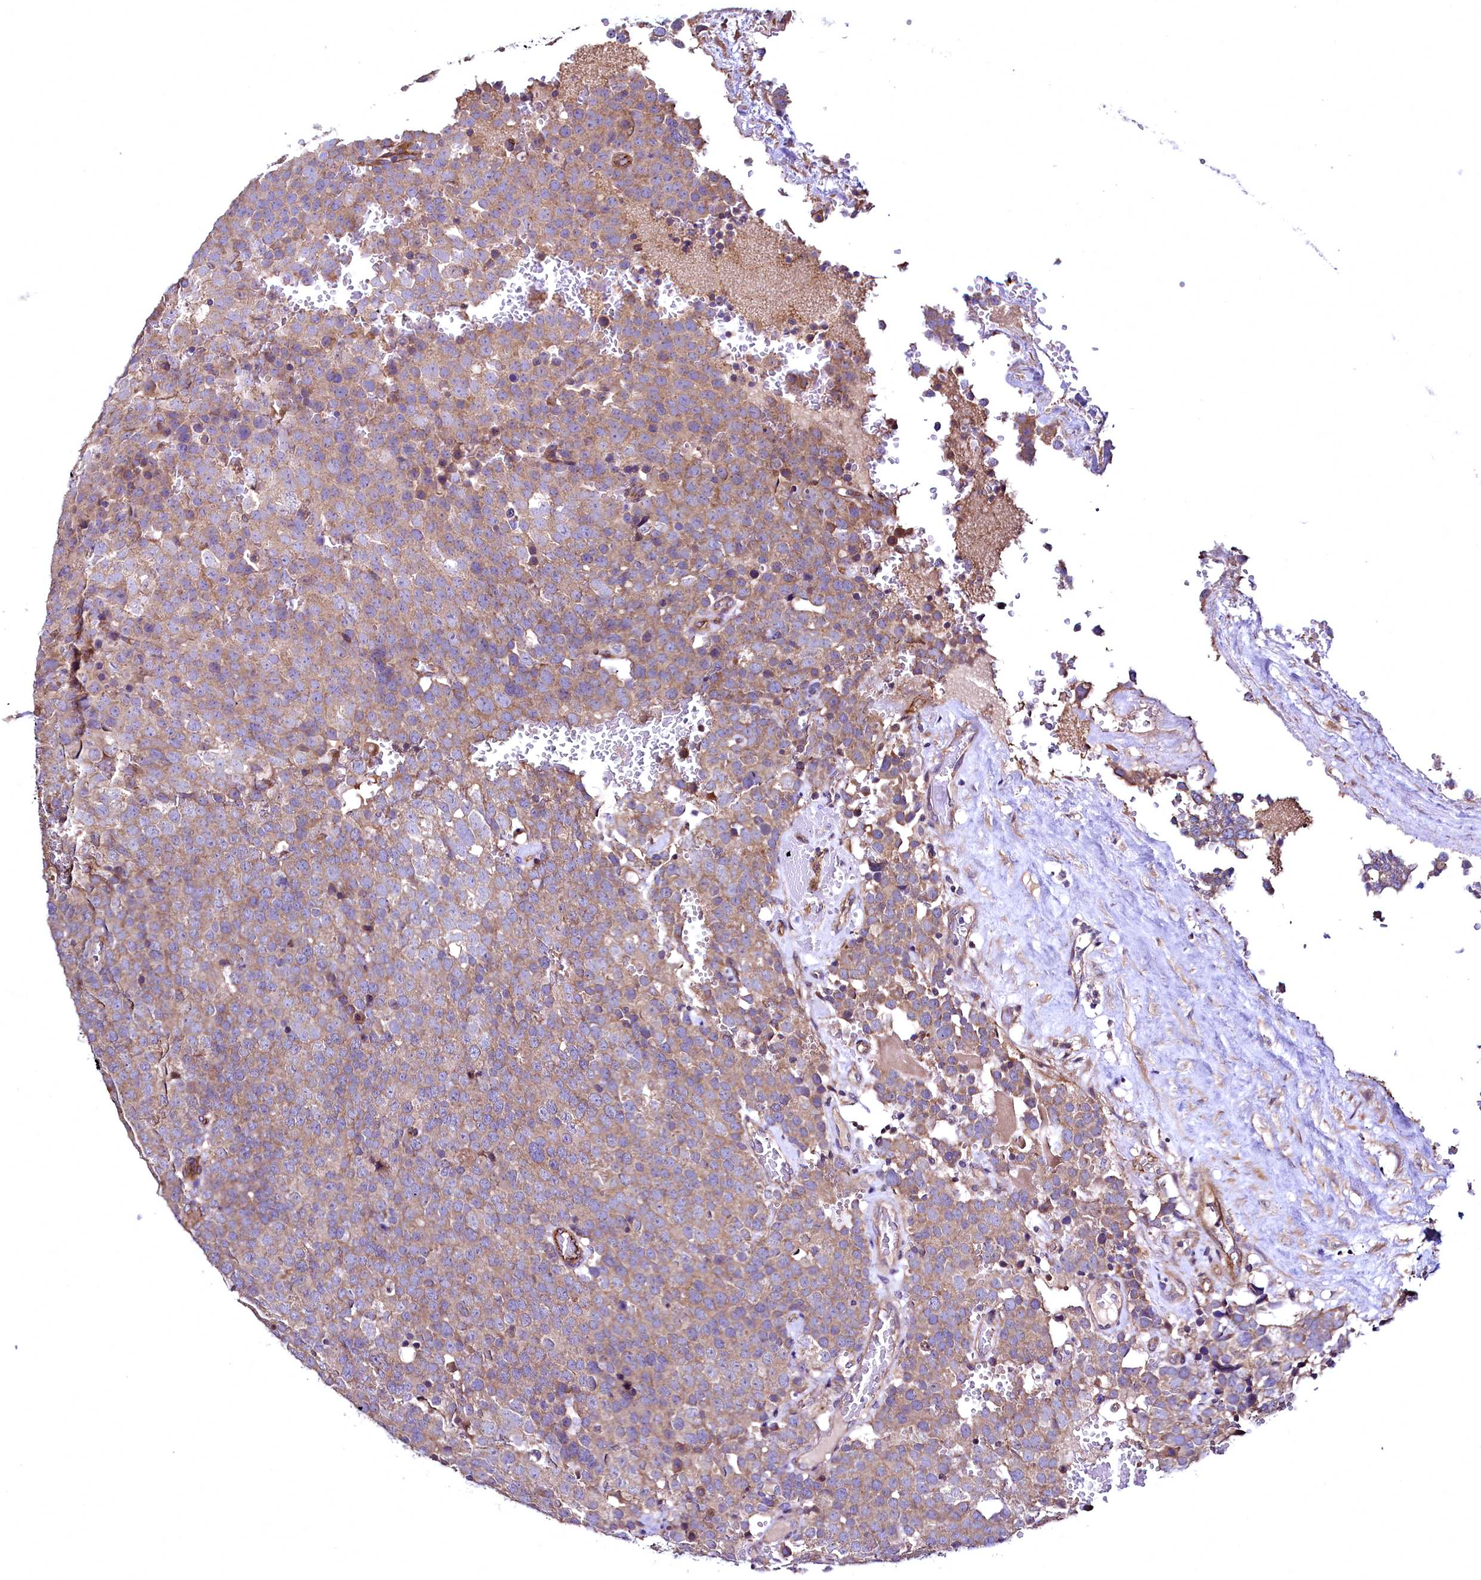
{"staining": {"intensity": "moderate", "quantity": ">75%", "location": "cytoplasmic/membranous"}, "tissue": "testis cancer", "cell_type": "Tumor cells", "image_type": "cancer", "snomed": [{"axis": "morphology", "description": "Seminoma, NOS"}, {"axis": "topography", "description": "Testis"}], "caption": "This is an image of immunohistochemistry staining of testis seminoma, which shows moderate expression in the cytoplasmic/membranous of tumor cells.", "gene": "TBCEL", "patient": {"sex": "male", "age": 71}}